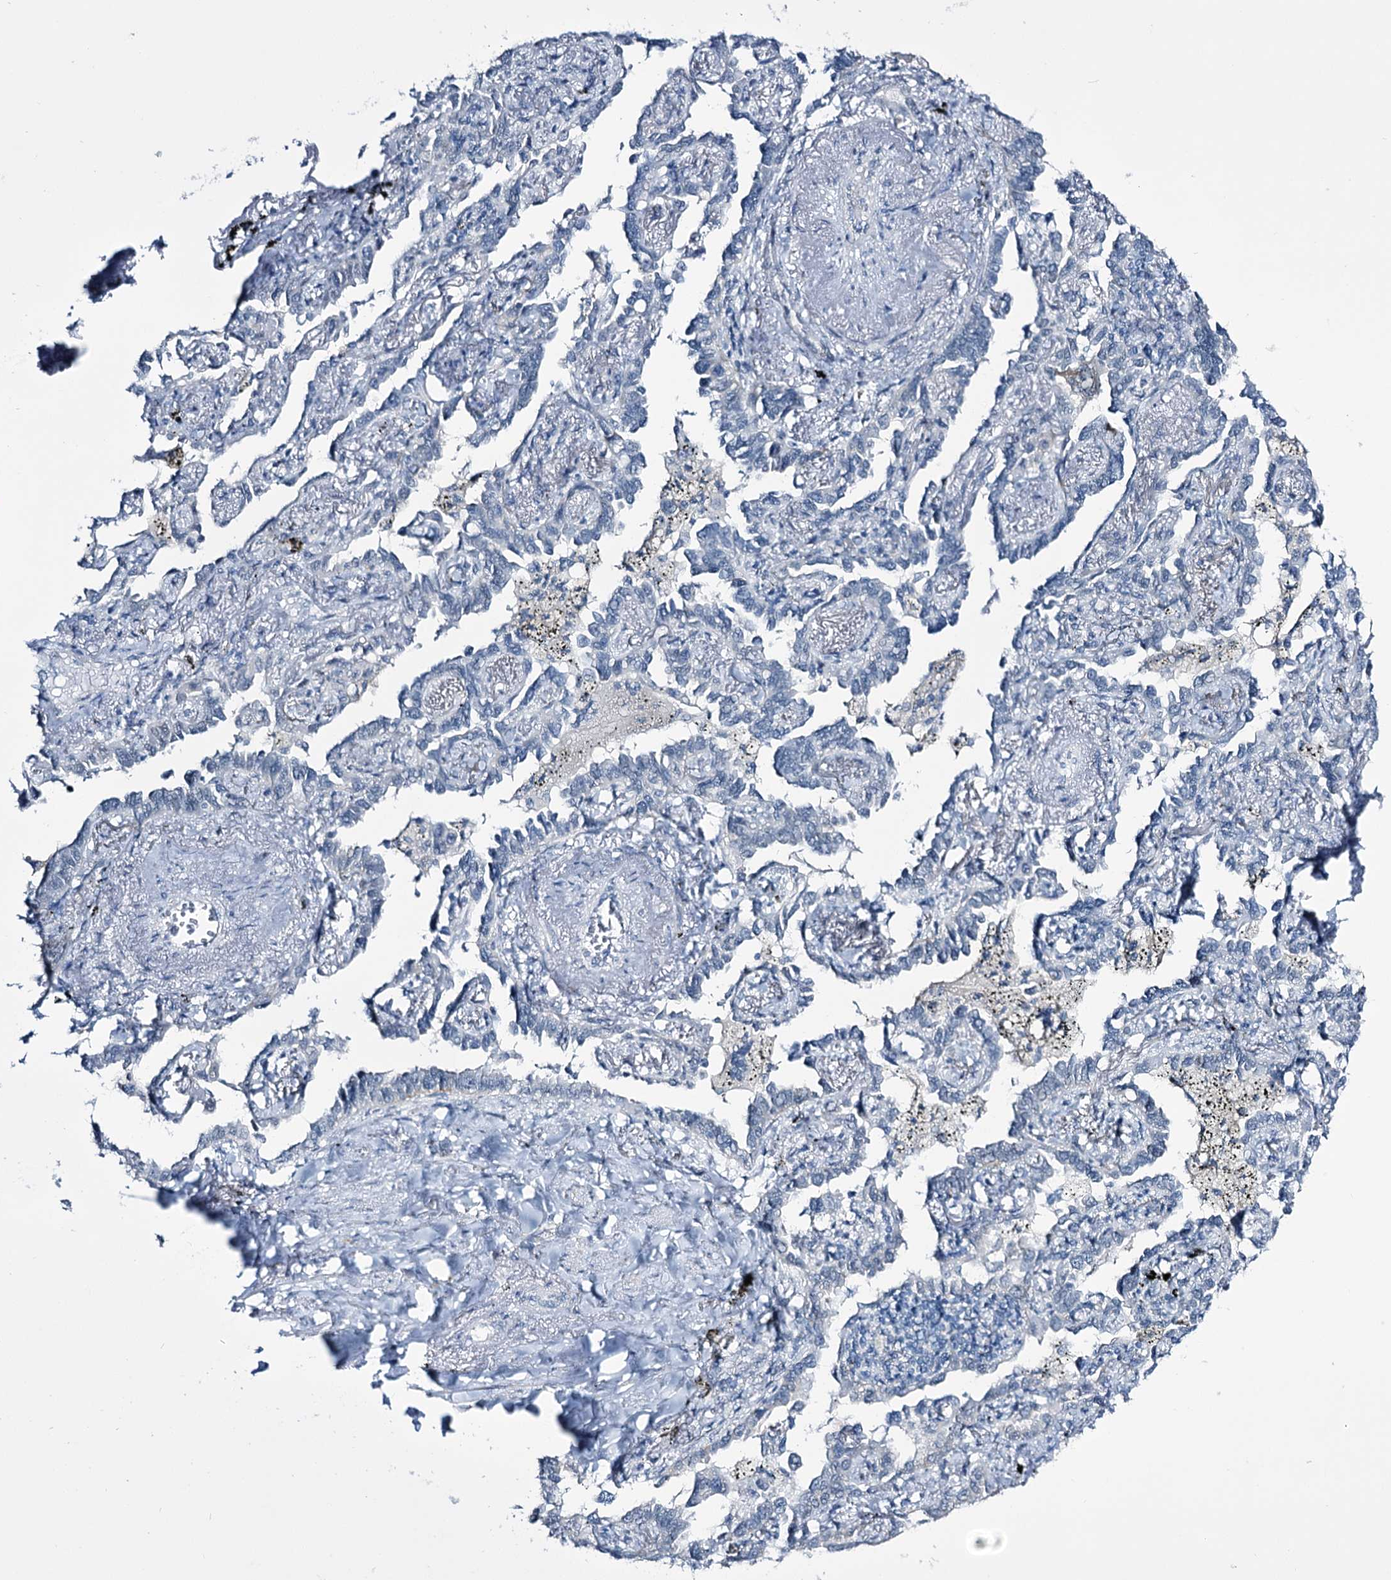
{"staining": {"intensity": "negative", "quantity": "none", "location": "none"}, "tissue": "lung cancer", "cell_type": "Tumor cells", "image_type": "cancer", "snomed": [{"axis": "morphology", "description": "Adenocarcinoma, NOS"}, {"axis": "topography", "description": "Lung"}], "caption": "Immunohistochemistry photomicrograph of neoplastic tissue: human lung cancer (adenocarcinoma) stained with DAB demonstrates no significant protein positivity in tumor cells.", "gene": "RBM15B", "patient": {"sex": "male", "age": 67}}